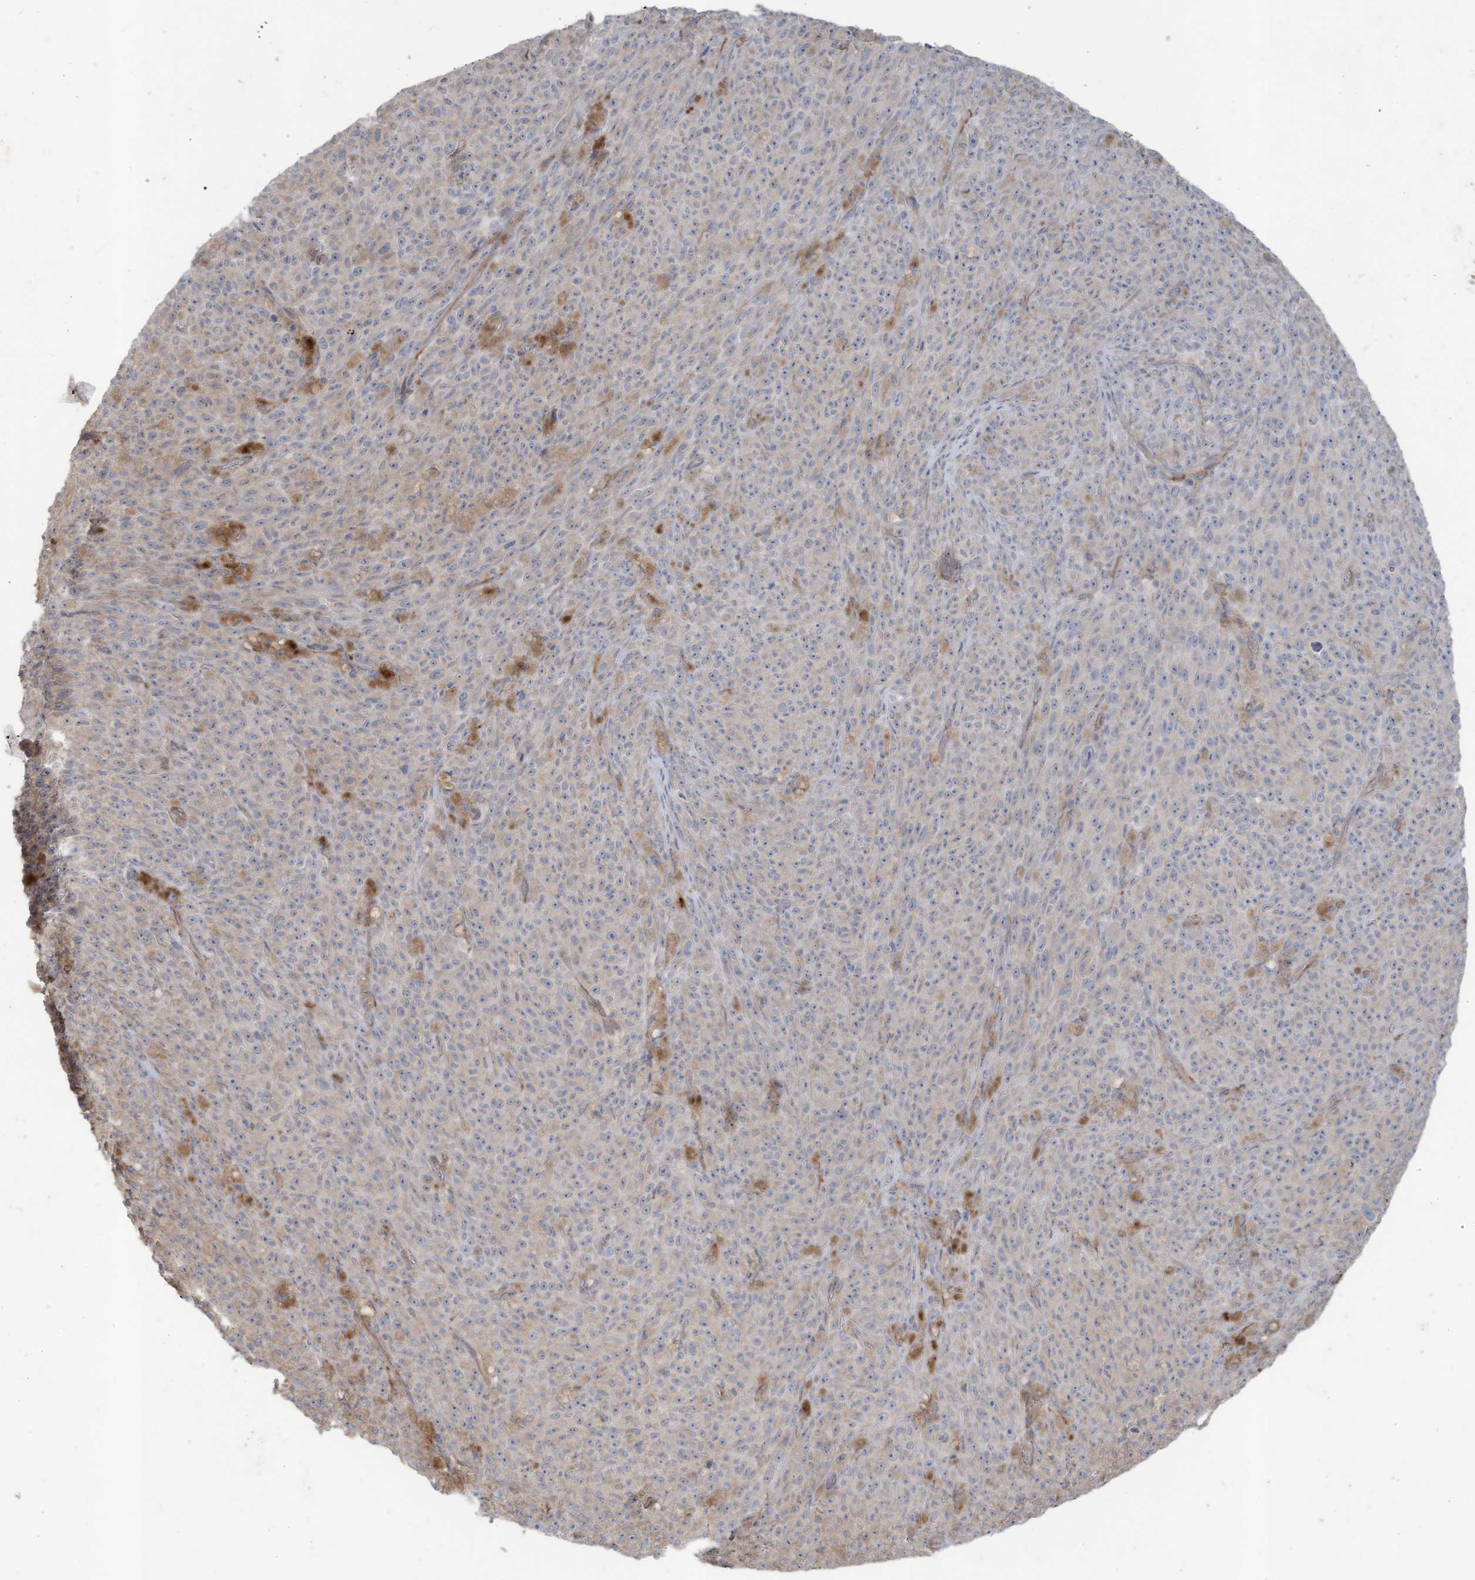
{"staining": {"intensity": "negative", "quantity": "none", "location": "none"}, "tissue": "melanoma", "cell_type": "Tumor cells", "image_type": "cancer", "snomed": [{"axis": "morphology", "description": "Malignant melanoma, NOS"}, {"axis": "topography", "description": "Skin"}], "caption": "High magnification brightfield microscopy of malignant melanoma stained with DAB (brown) and counterstained with hematoxylin (blue): tumor cells show no significant expression. (DAB IHC with hematoxylin counter stain).", "gene": "SLC17A7", "patient": {"sex": "female", "age": 82}}